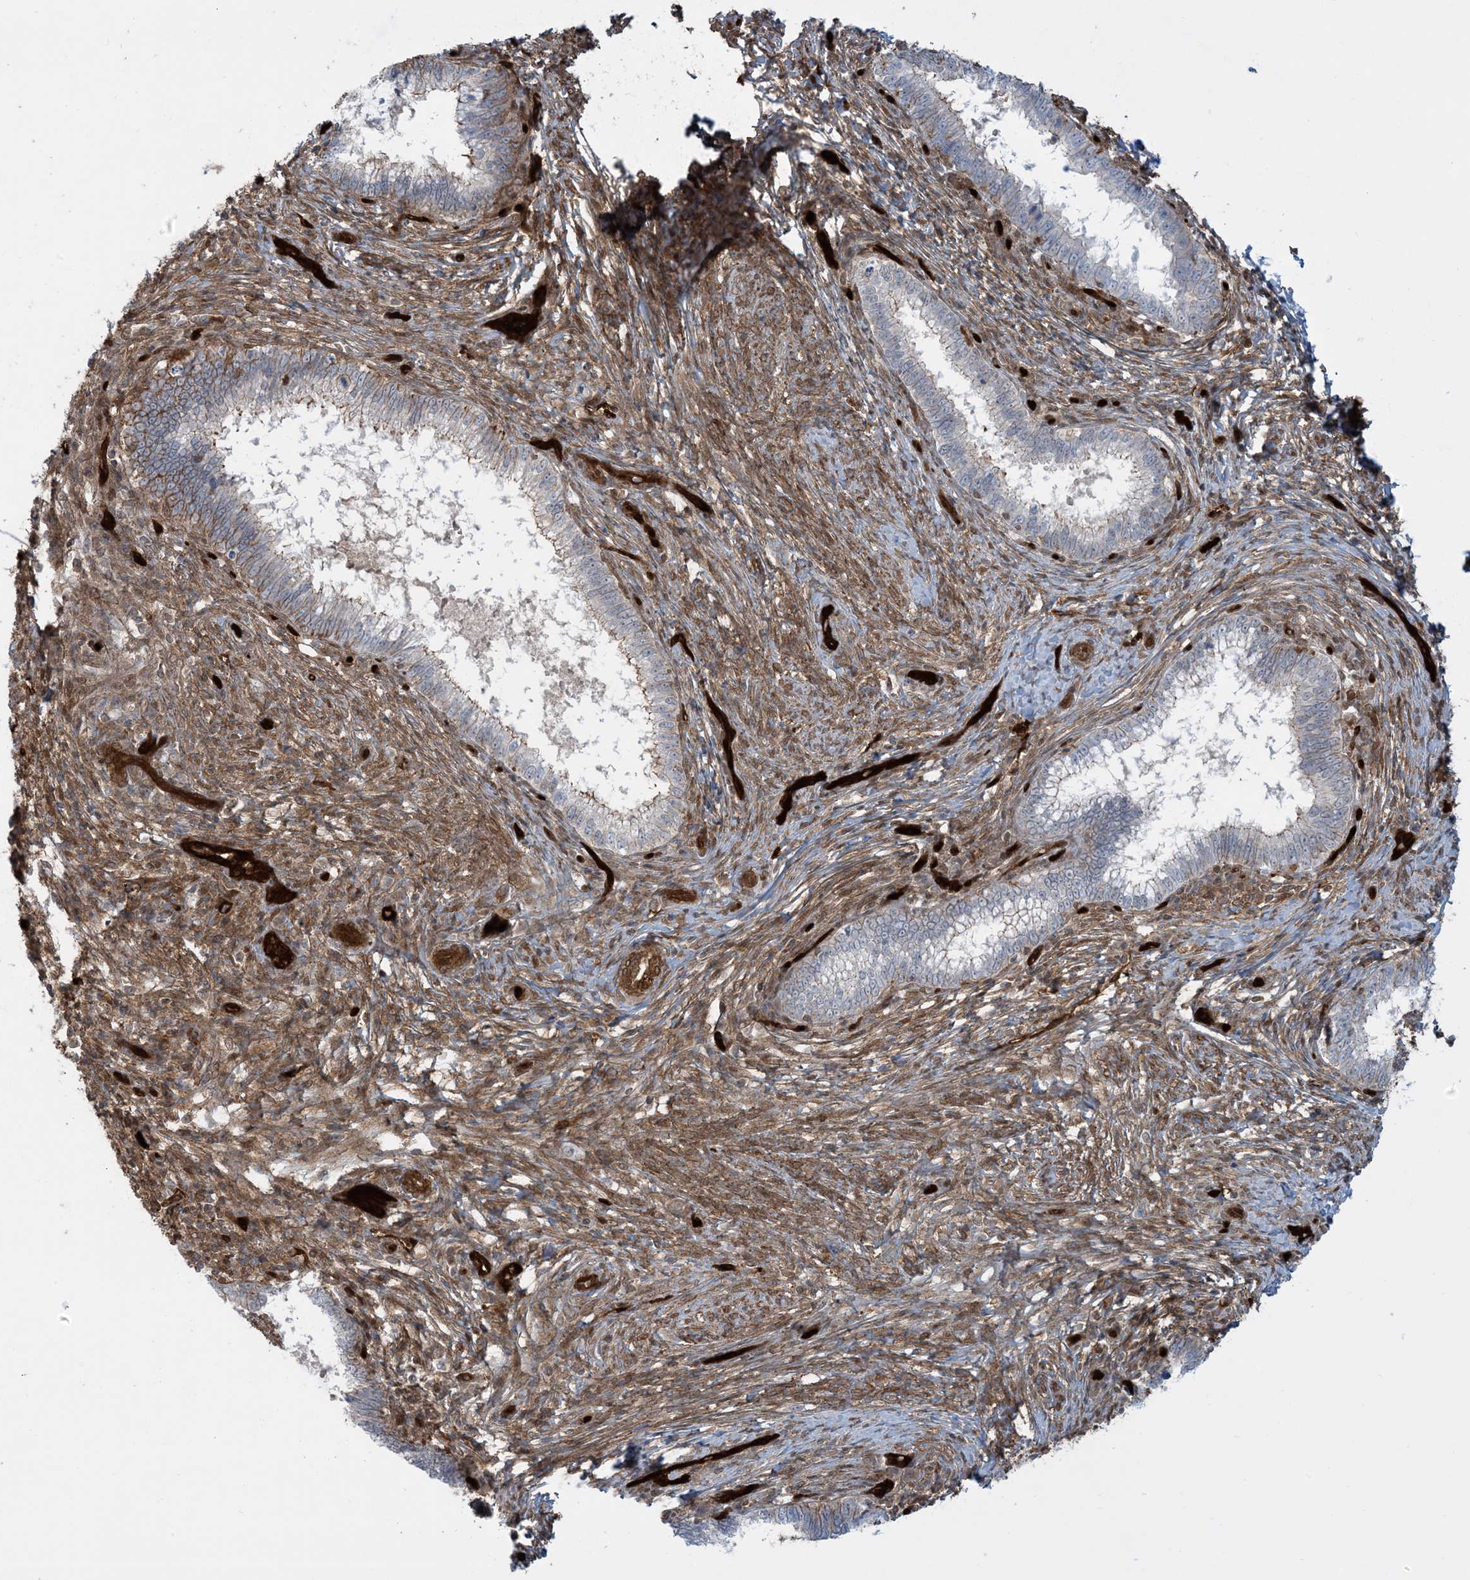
{"staining": {"intensity": "moderate", "quantity": "25%-75%", "location": "cytoplasmic/membranous"}, "tissue": "cervical cancer", "cell_type": "Tumor cells", "image_type": "cancer", "snomed": [{"axis": "morphology", "description": "Adenocarcinoma, NOS"}, {"axis": "topography", "description": "Cervix"}], "caption": "Human cervical cancer stained with a protein marker demonstrates moderate staining in tumor cells.", "gene": "PPM1F", "patient": {"sex": "female", "age": 36}}